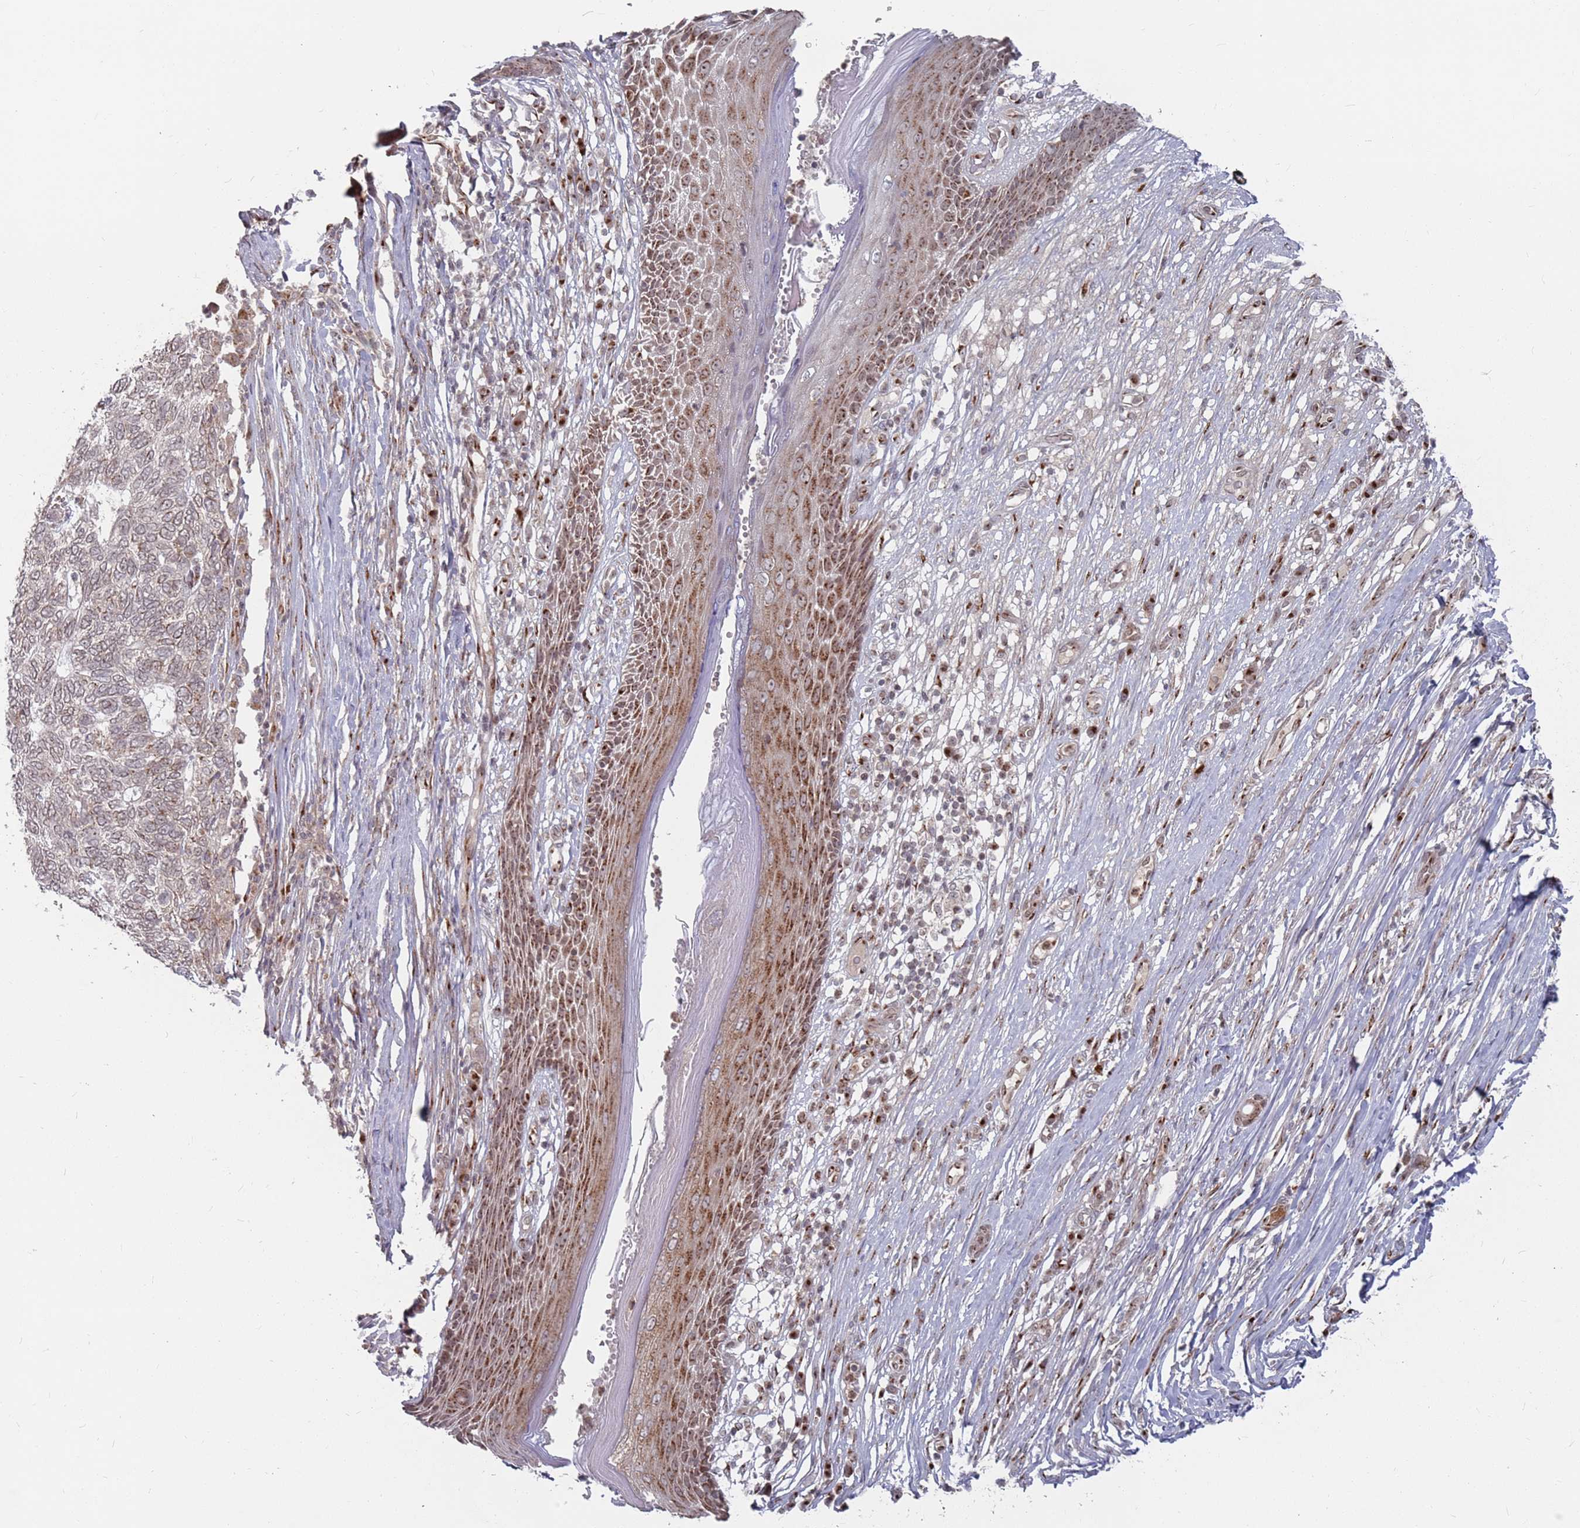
{"staining": {"intensity": "weak", "quantity": "<25%", "location": "cytoplasmic/membranous"}, "tissue": "skin cancer", "cell_type": "Tumor cells", "image_type": "cancer", "snomed": [{"axis": "morphology", "description": "Basal cell carcinoma"}, {"axis": "topography", "description": "Skin"}], "caption": "DAB (3,3'-diaminobenzidine) immunohistochemical staining of skin cancer (basal cell carcinoma) demonstrates no significant staining in tumor cells.", "gene": "FMO4", "patient": {"sex": "female", "age": 65}}